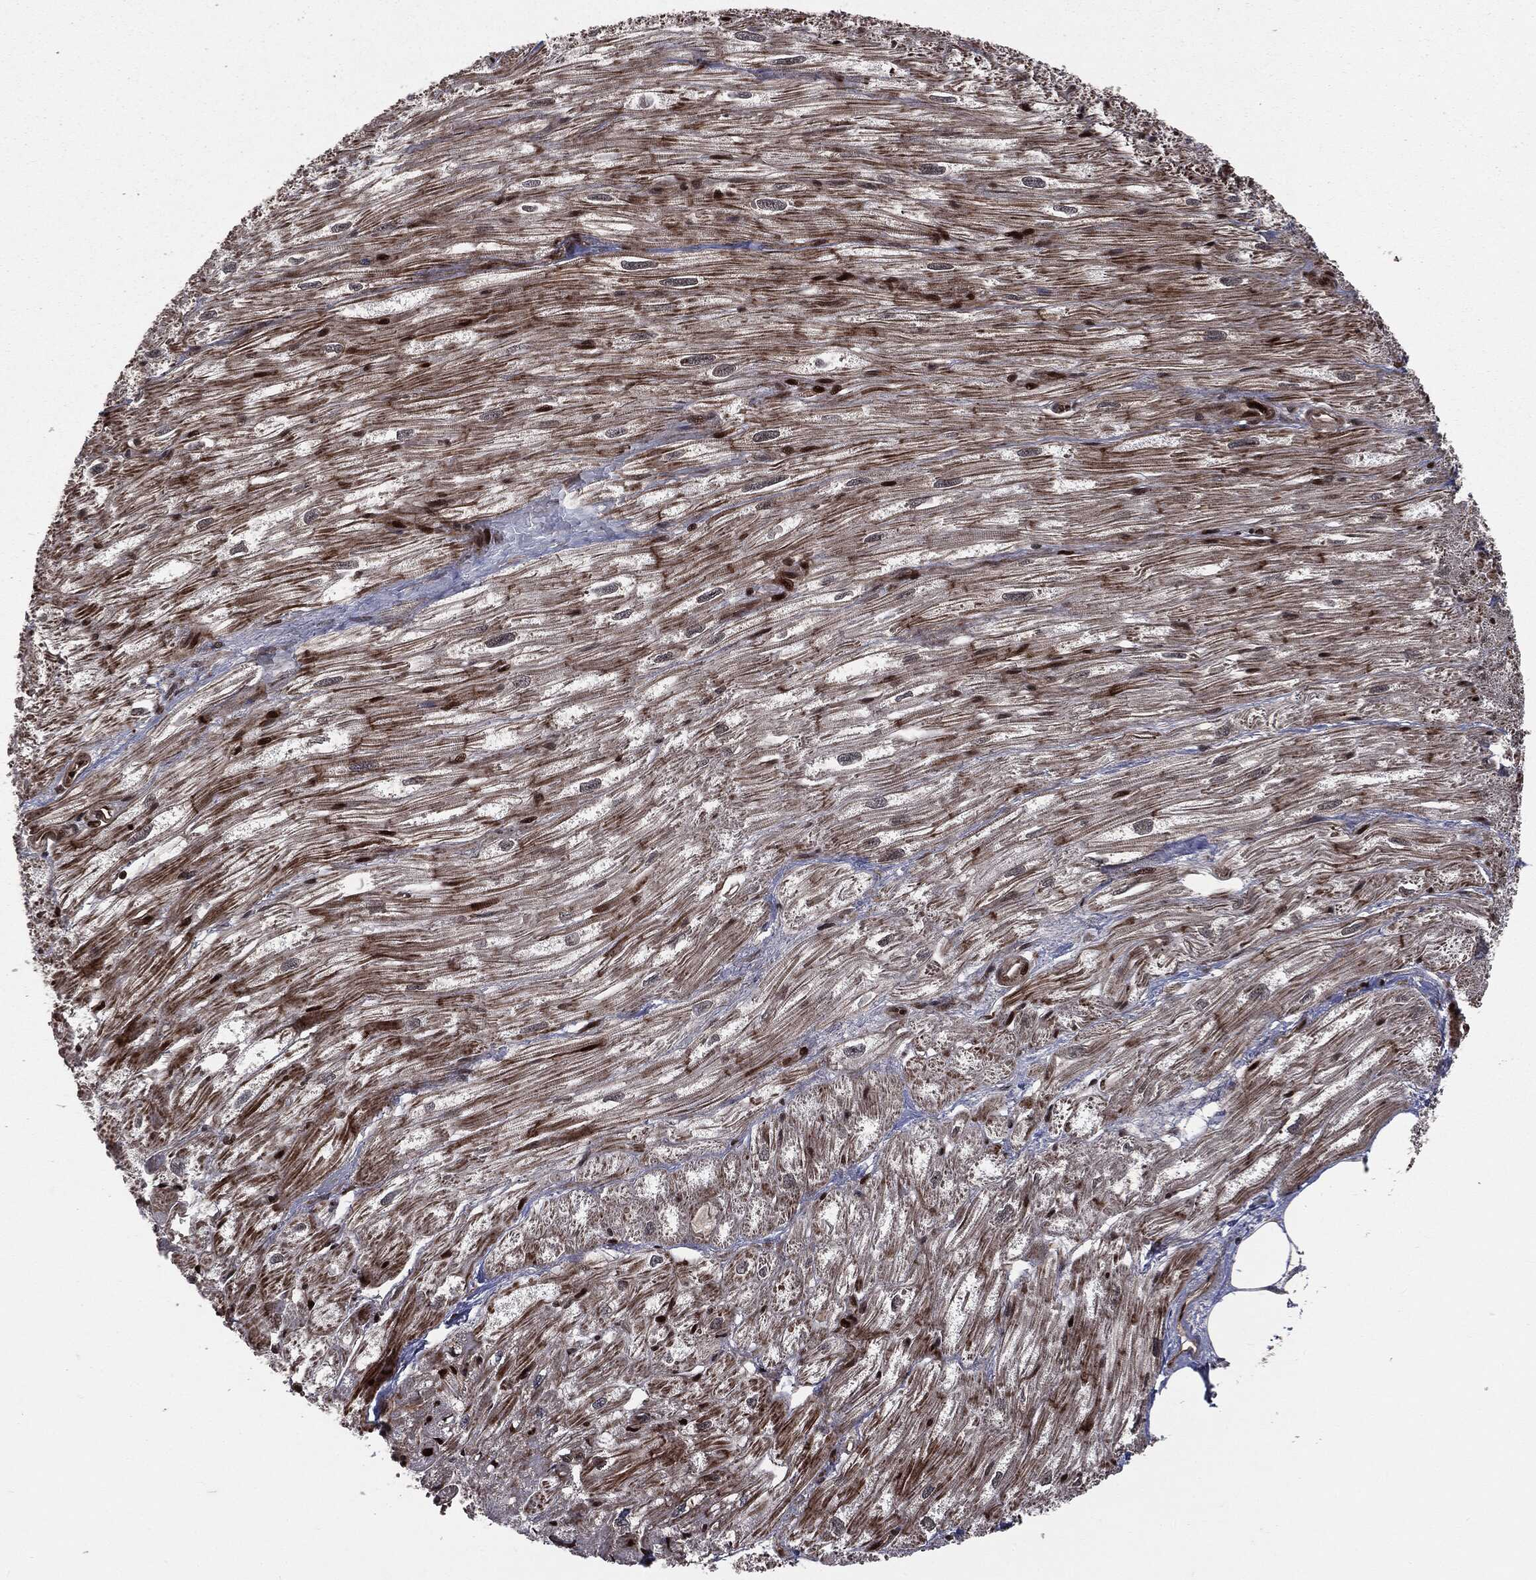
{"staining": {"intensity": "strong", "quantity": "<25%", "location": "cytoplasmic/membranous,nuclear"}, "tissue": "heart muscle", "cell_type": "Cardiomyocytes", "image_type": "normal", "snomed": [{"axis": "morphology", "description": "Normal tissue, NOS"}, {"axis": "topography", "description": "Heart"}], "caption": "Protein staining displays strong cytoplasmic/membranous,nuclear staining in about <25% of cardiomyocytes in benign heart muscle.", "gene": "SMAD4", "patient": {"sex": "male", "age": 62}}